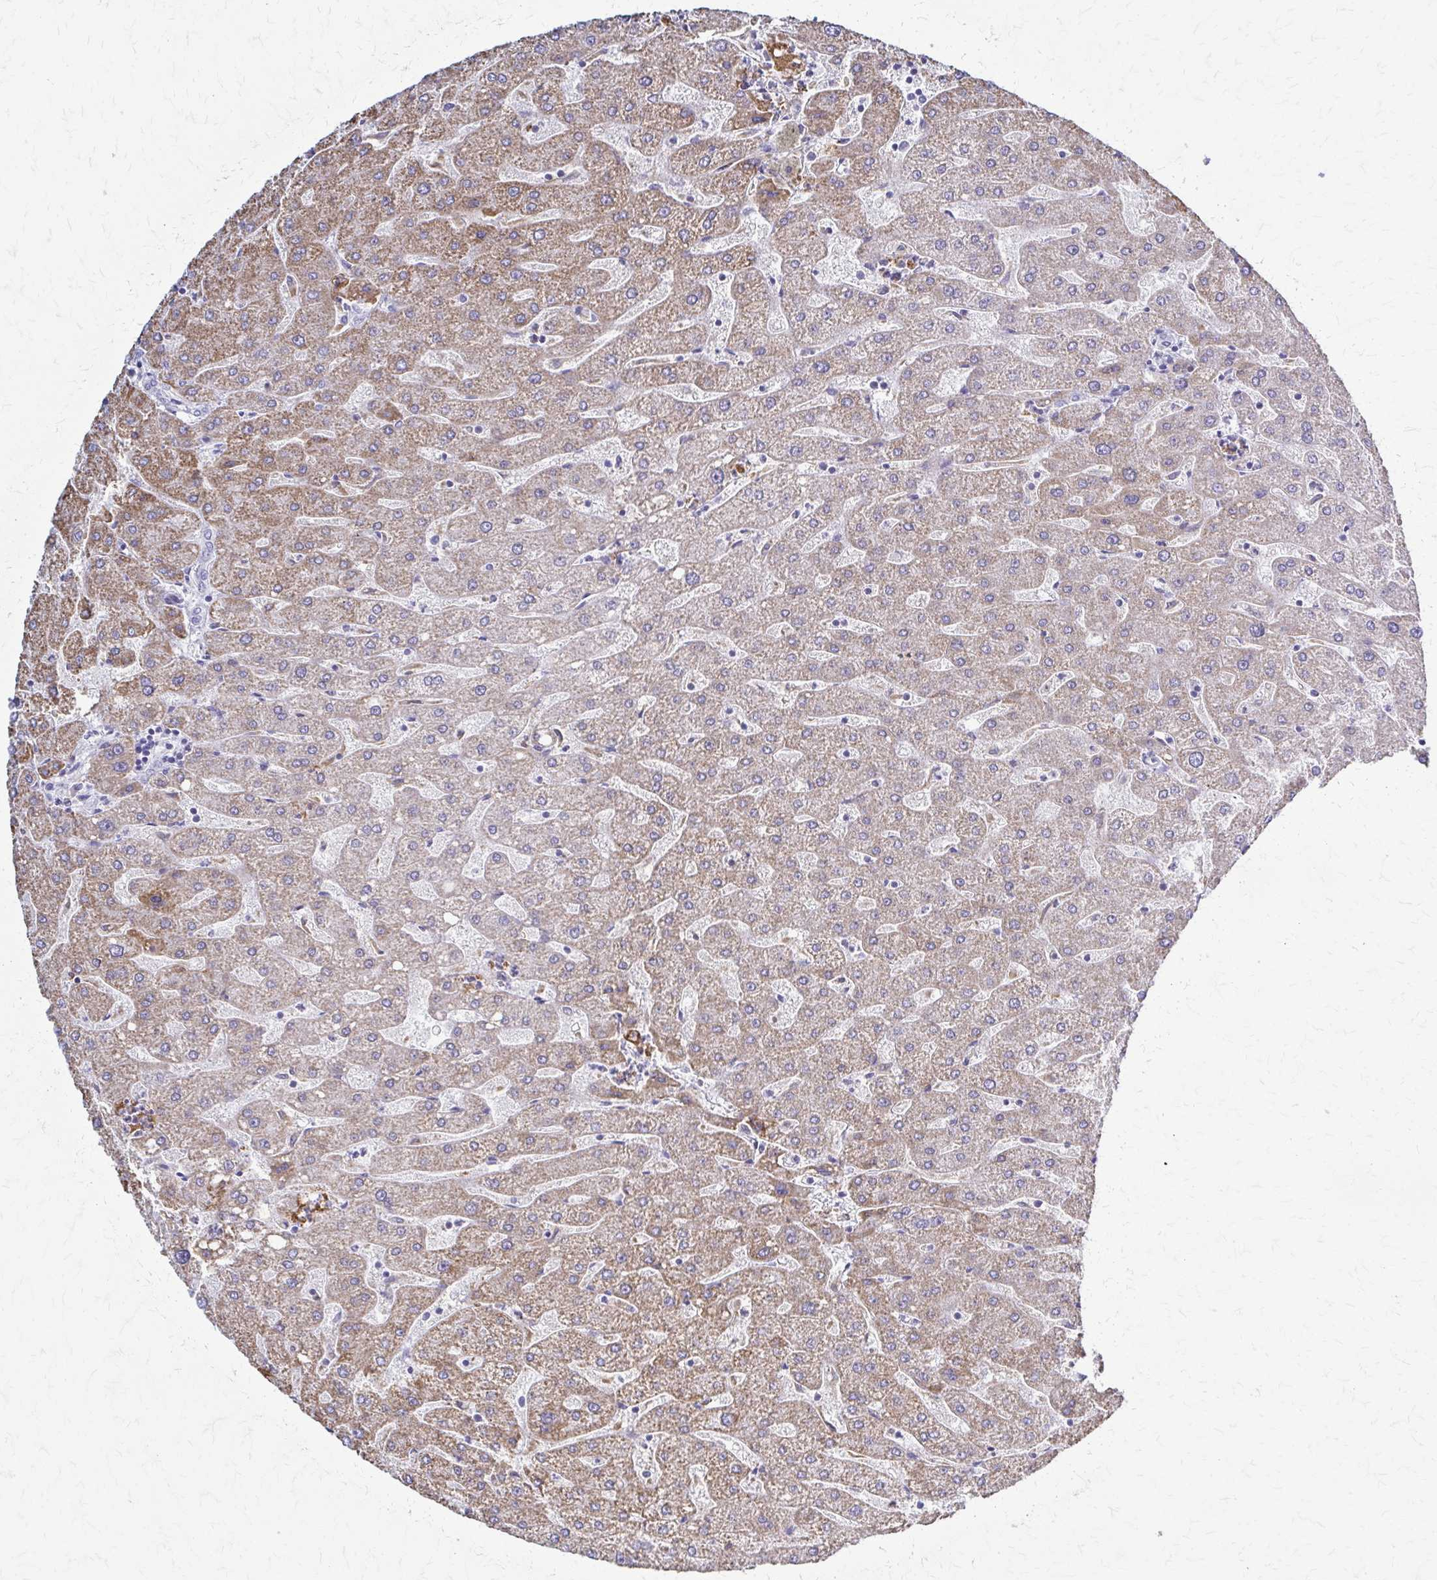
{"staining": {"intensity": "negative", "quantity": "none", "location": "none"}, "tissue": "liver", "cell_type": "Cholangiocytes", "image_type": "normal", "snomed": [{"axis": "morphology", "description": "Normal tissue, NOS"}, {"axis": "topography", "description": "Liver"}], "caption": "IHC micrograph of normal liver: human liver stained with DAB (3,3'-diaminobenzidine) exhibits no significant protein positivity in cholangiocytes.", "gene": "RHOBTB2", "patient": {"sex": "male", "age": 67}}